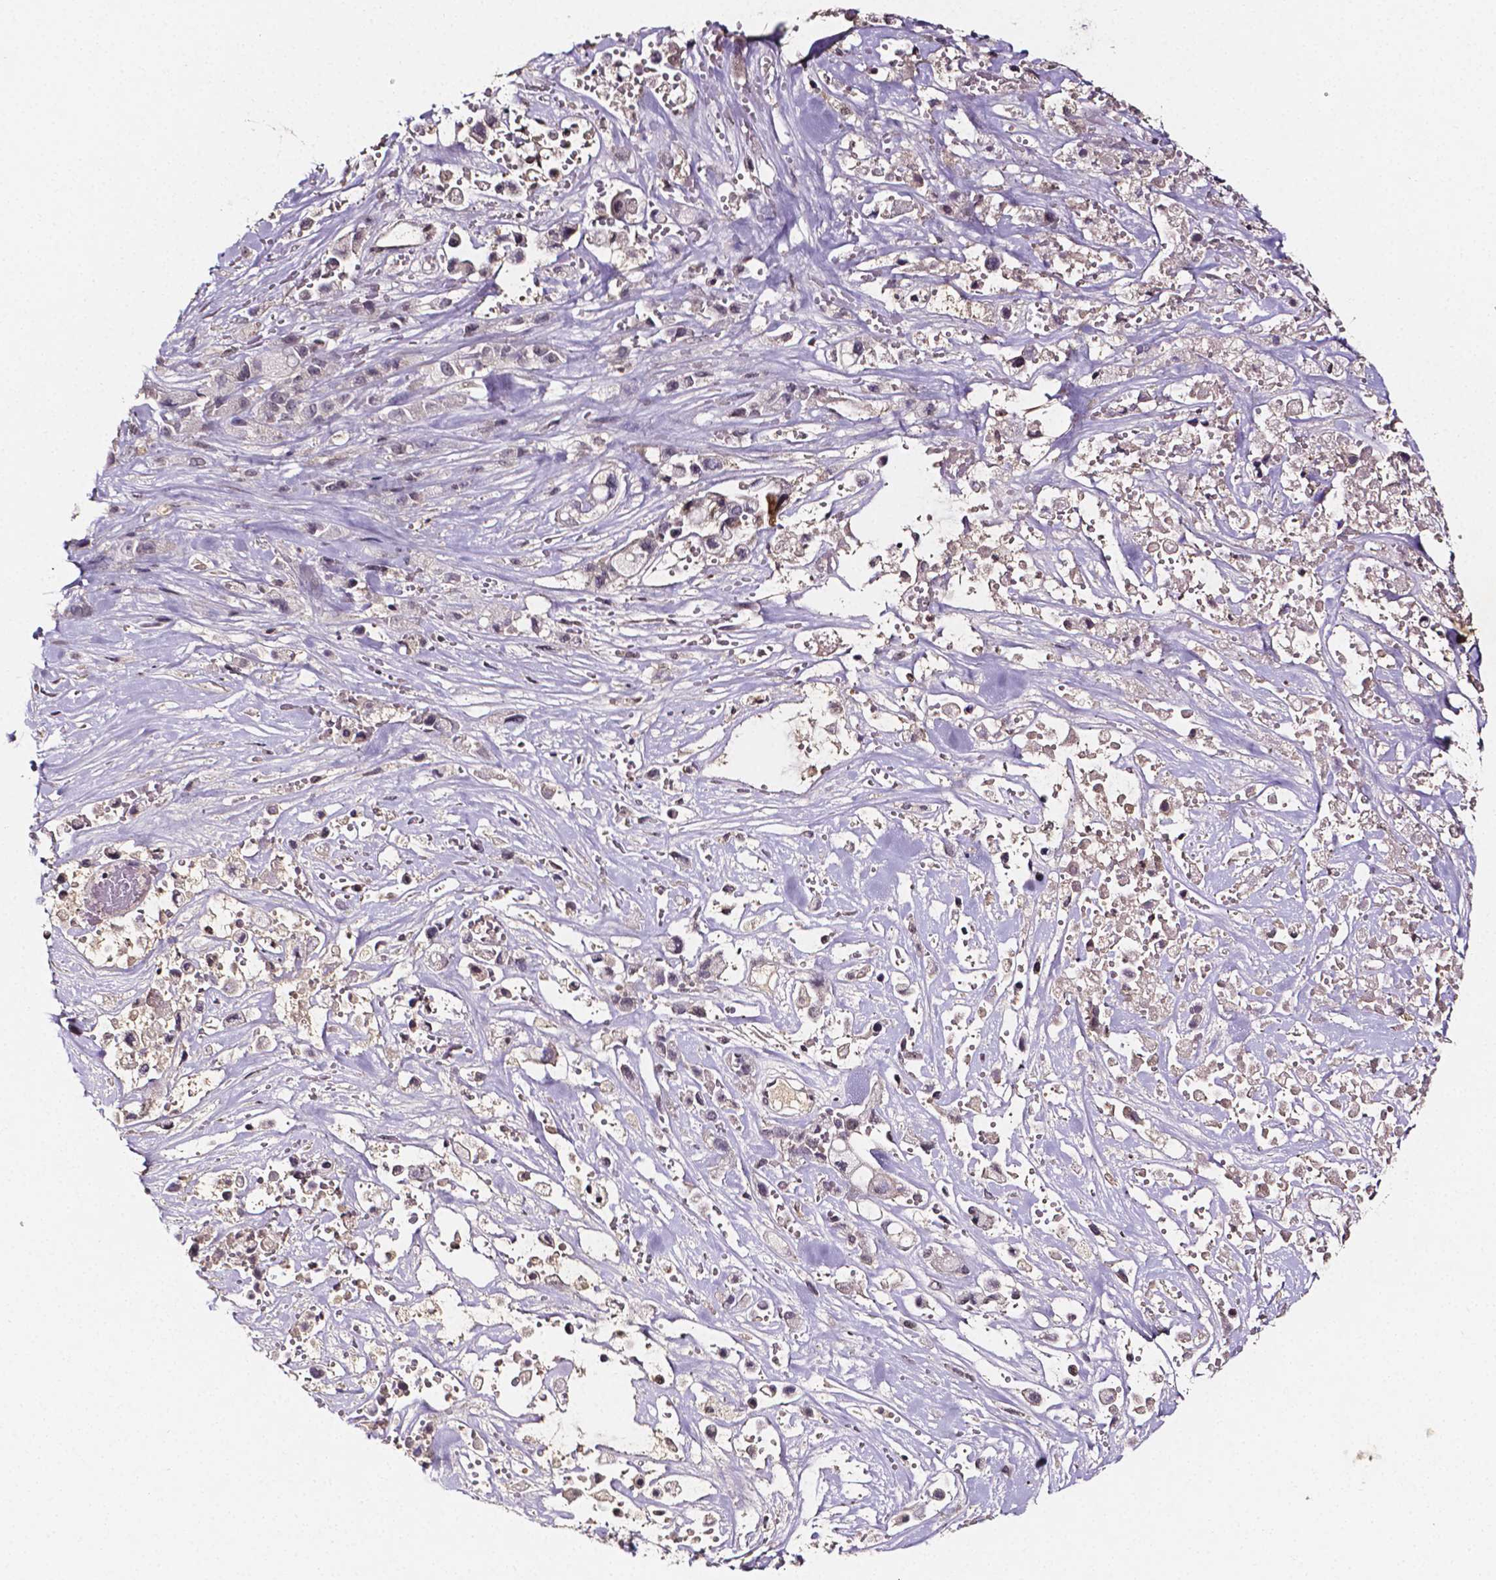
{"staining": {"intensity": "negative", "quantity": "none", "location": "none"}, "tissue": "pancreatic cancer", "cell_type": "Tumor cells", "image_type": "cancer", "snomed": [{"axis": "morphology", "description": "Adenocarcinoma, NOS"}, {"axis": "topography", "description": "Pancreas"}], "caption": "Immunohistochemistry photomicrograph of human pancreatic cancer (adenocarcinoma) stained for a protein (brown), which exhibits no staining in tumor cells. (DAB (3,3'-diaminobenzidine) IHC visualized using brightfield microscopy, high magnification).", "gene": "NRGN", "patient": {"sex": "male", "age": 44}}